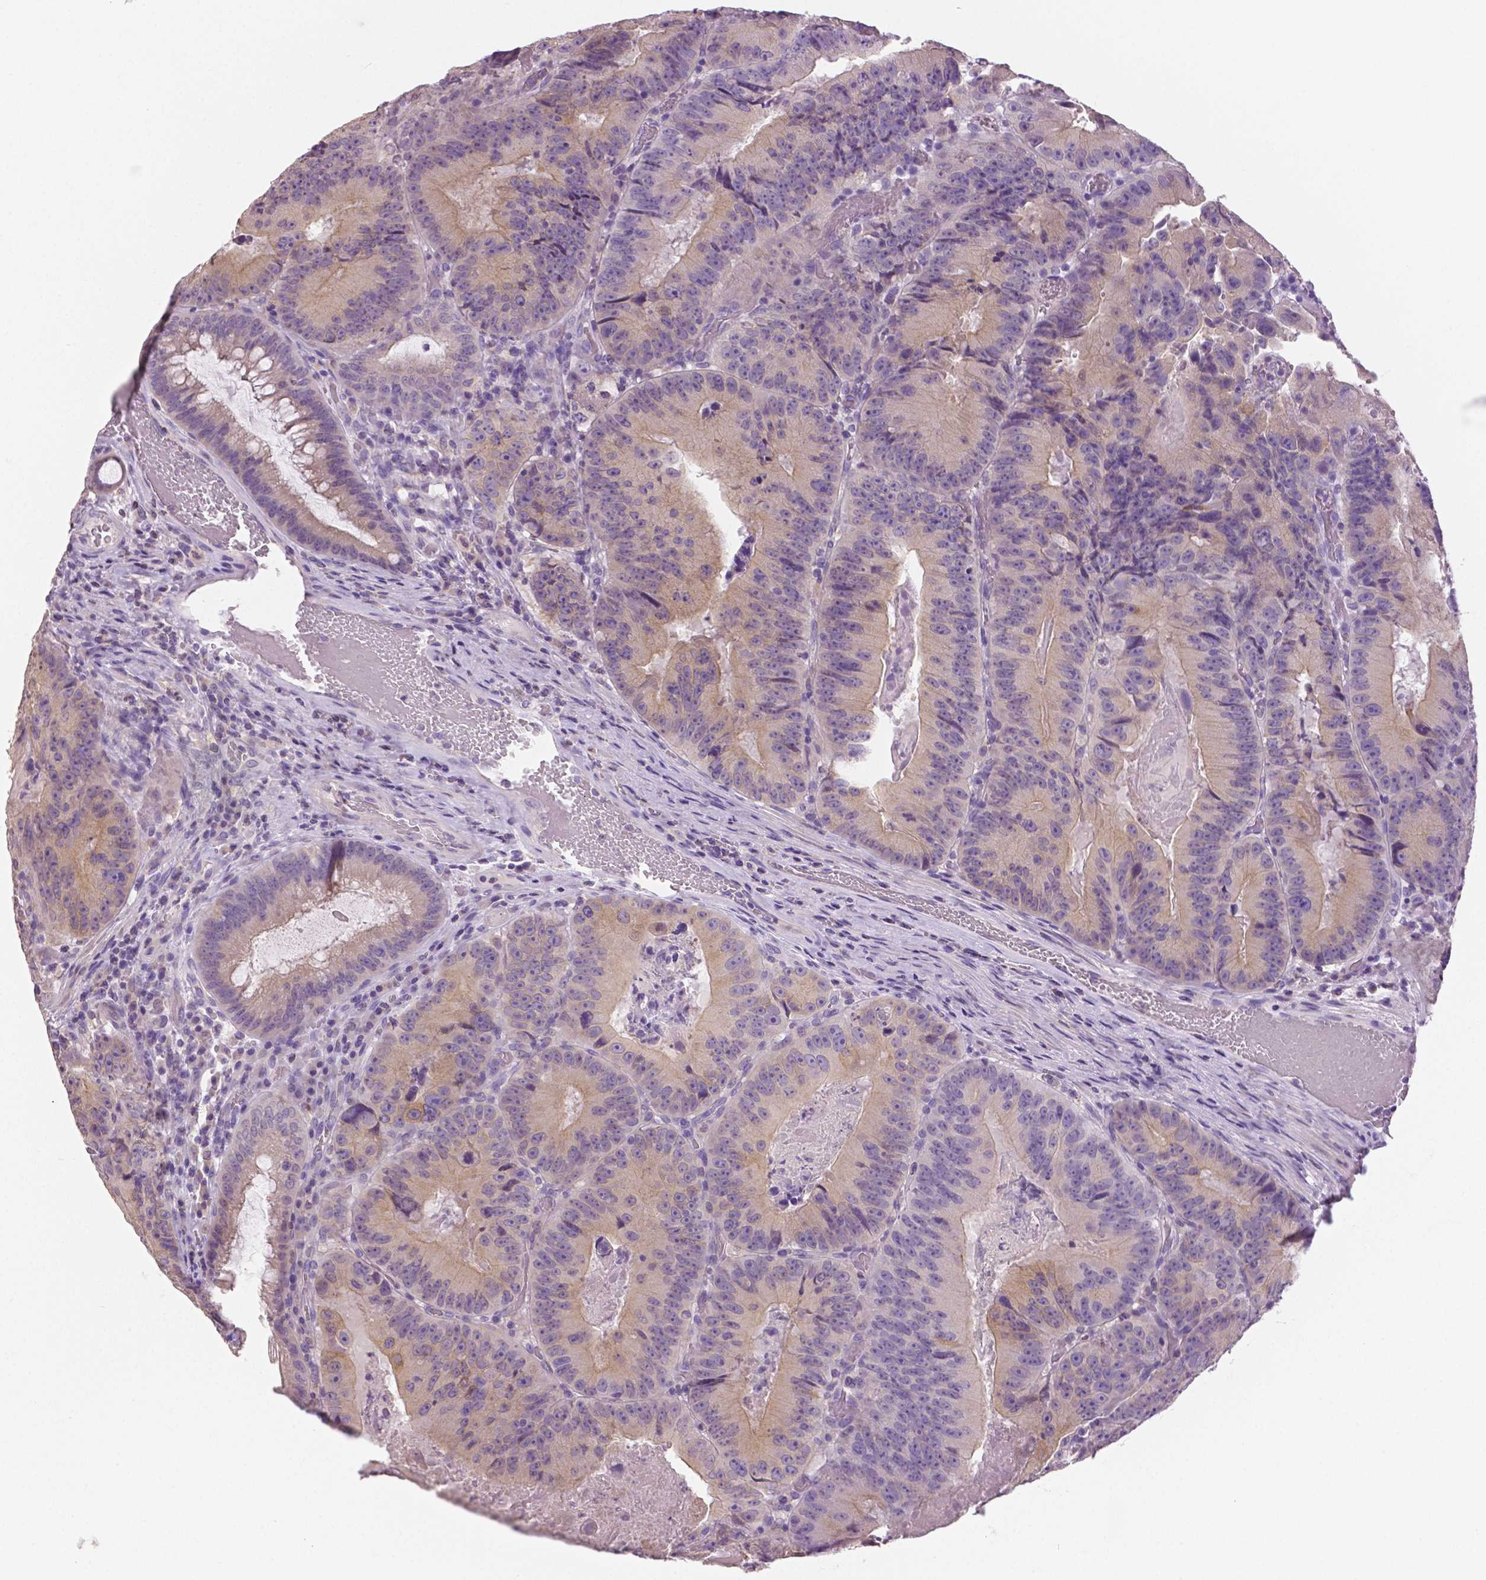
{"staining": {"intensity": "weak", "quantity": "<25%", "location": "cytoplasmic/membranous"}, "tissue": "colorectal cancer", "cell_type": "Tumor cells", "image_type": "cancer", "snomed": [{"axis": "morphology", "description": "Adenocarcinoma, NOS"}, {"axis": "topography", "description": "Colon"}], "caption": "Immunohistochemical staining of human colorectal adenocarcinoma reveals no significant positivity in tumor cells. (DAB (3,3'-diaminobenzidine) IHC visualized using brightfield microscopy, high magnification).", "gene": "DNAH12", "patient": {"sex": "female", "age": 86}}